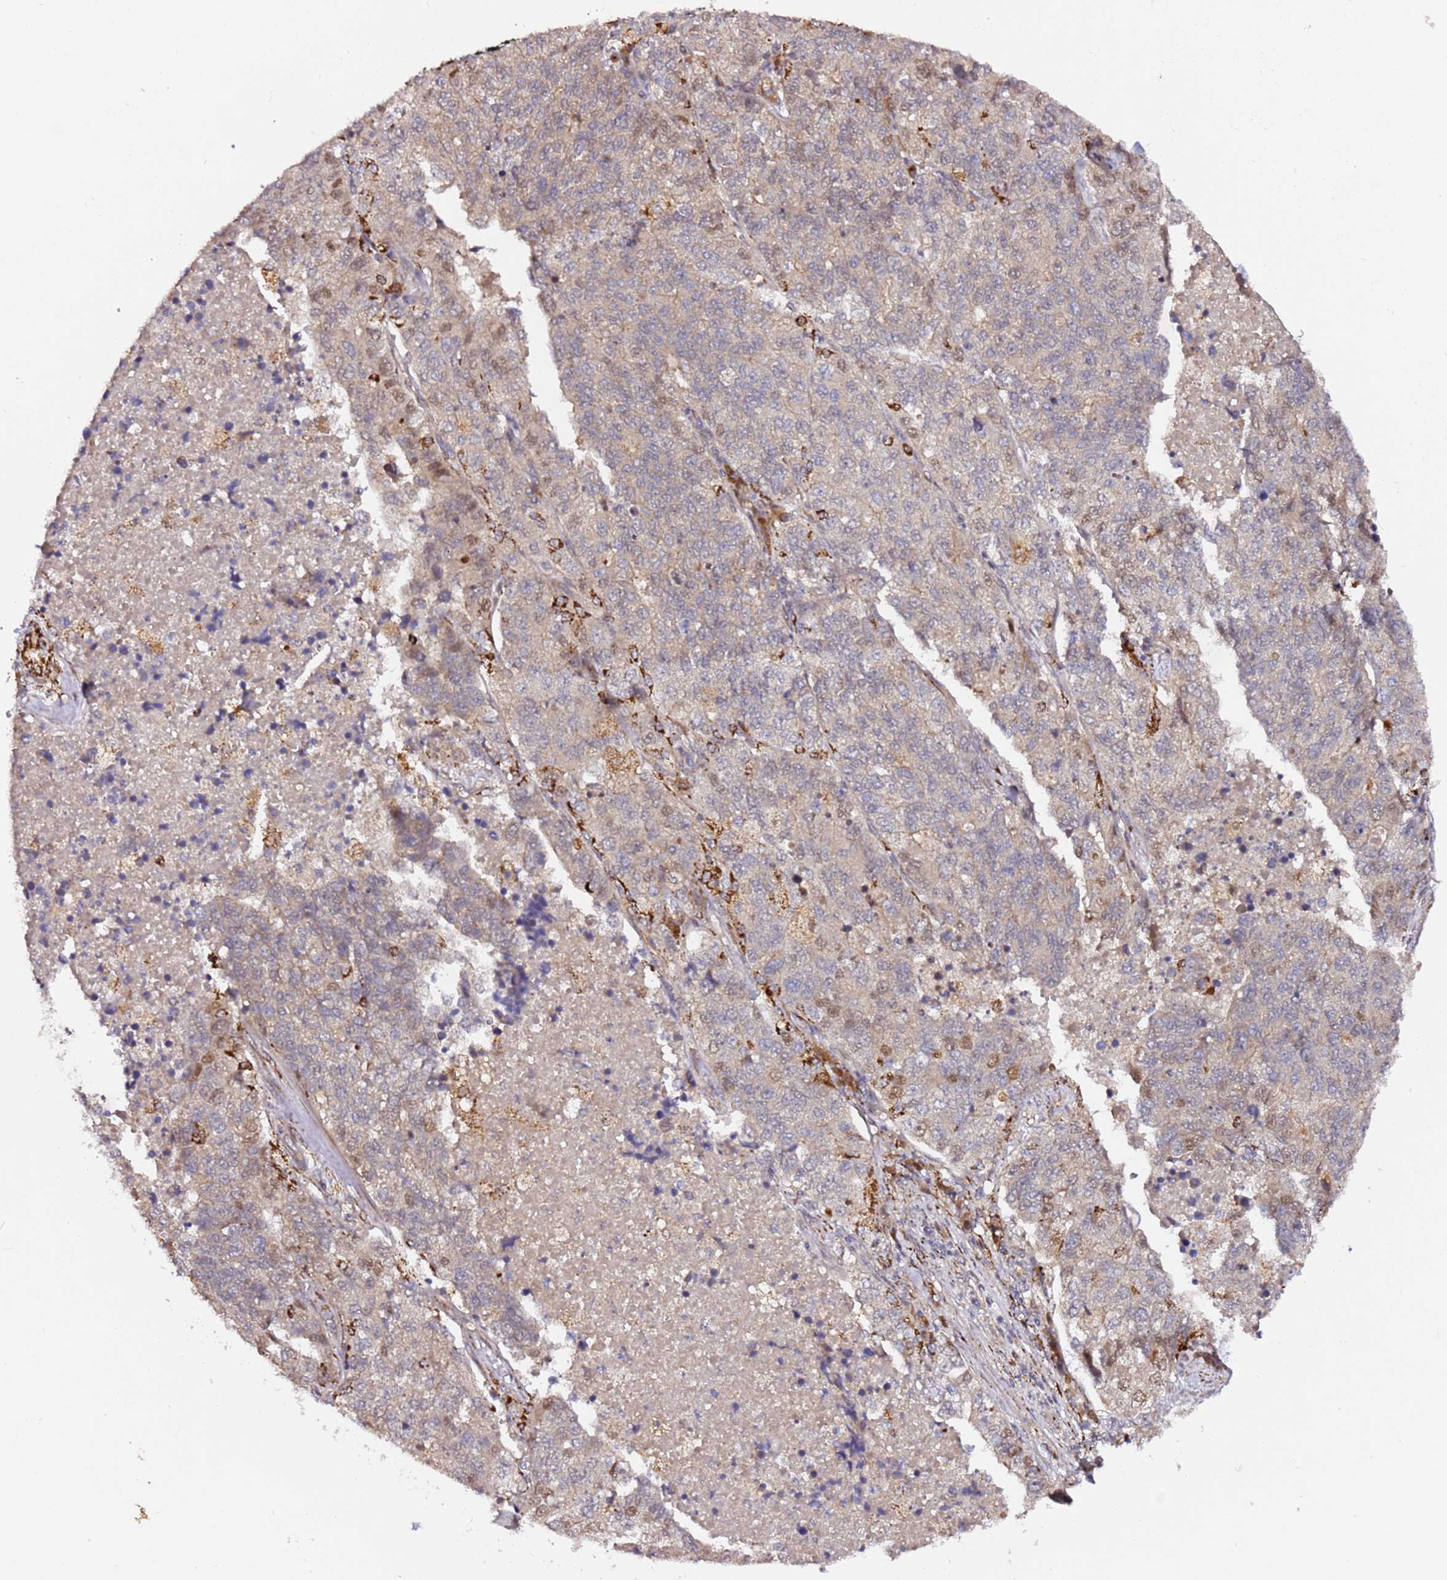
{"staining": {"intensity": "negative", "quantity": "none", "location": "none"}, "tissue": "lung cancer", "cell_type": "Tumor cells", "image_type": "cancer", "snomed": [{"axis": "morphology", "description": "Adenocarcinoma, NOS"}, {"axis": "topography", "description": "Lung"}], "caption": "Lung adenocarcinoma stained for a protein using immunohistochemistry (IHC) demonstrates no positivity tumor cells.", "gene": "ALG11", "patient": {"sex": "male", "age": 49}}